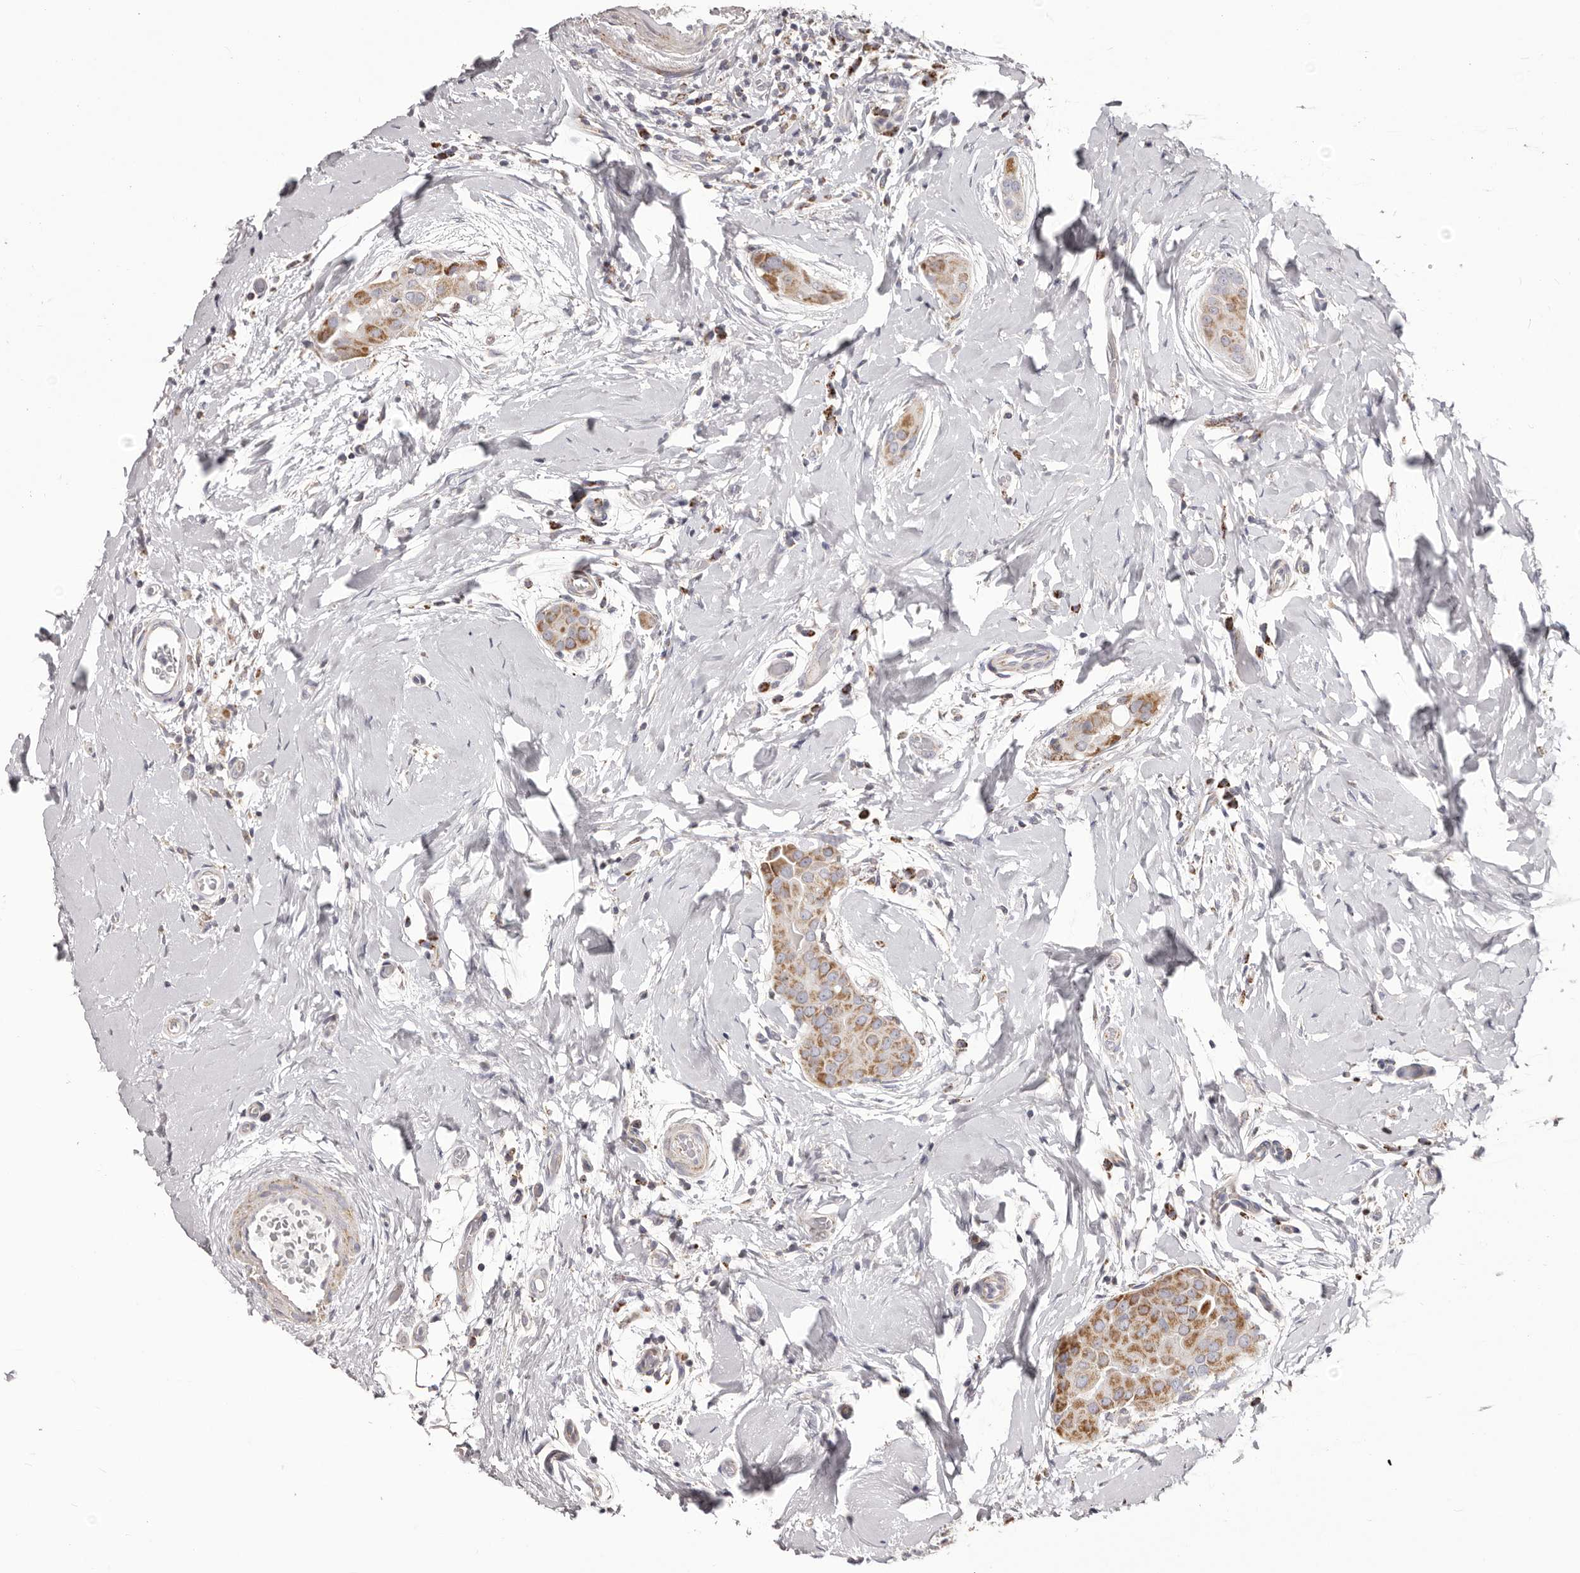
{"staining": {"intensity": "moderate", "quantity": ">75%", "location": "cytoplasmic/membranous"}, "tissue": "thyroid cancer", "cell_type": "Tumor cells", "image_type": "cancer", "snomed": [{"axis": "morphology", "description": "Papillary adenocarcinoma, NOS"}, {"axis": "topography", "description": "Thyroid gland"}], "caption": "High-magnification brightfield microscopy of papillary adenocarcinoma (thyroid) stained with DAB (3,3'-diaminobenzidine) (brown) and counterstained with hematoxylin (blue). tumor cells exhibit moderate cytoplasmic/membranous expression is seen in about>75% of cells.", "gene": "PRMT2", "patient": {"sex": "male", "age": 33}}